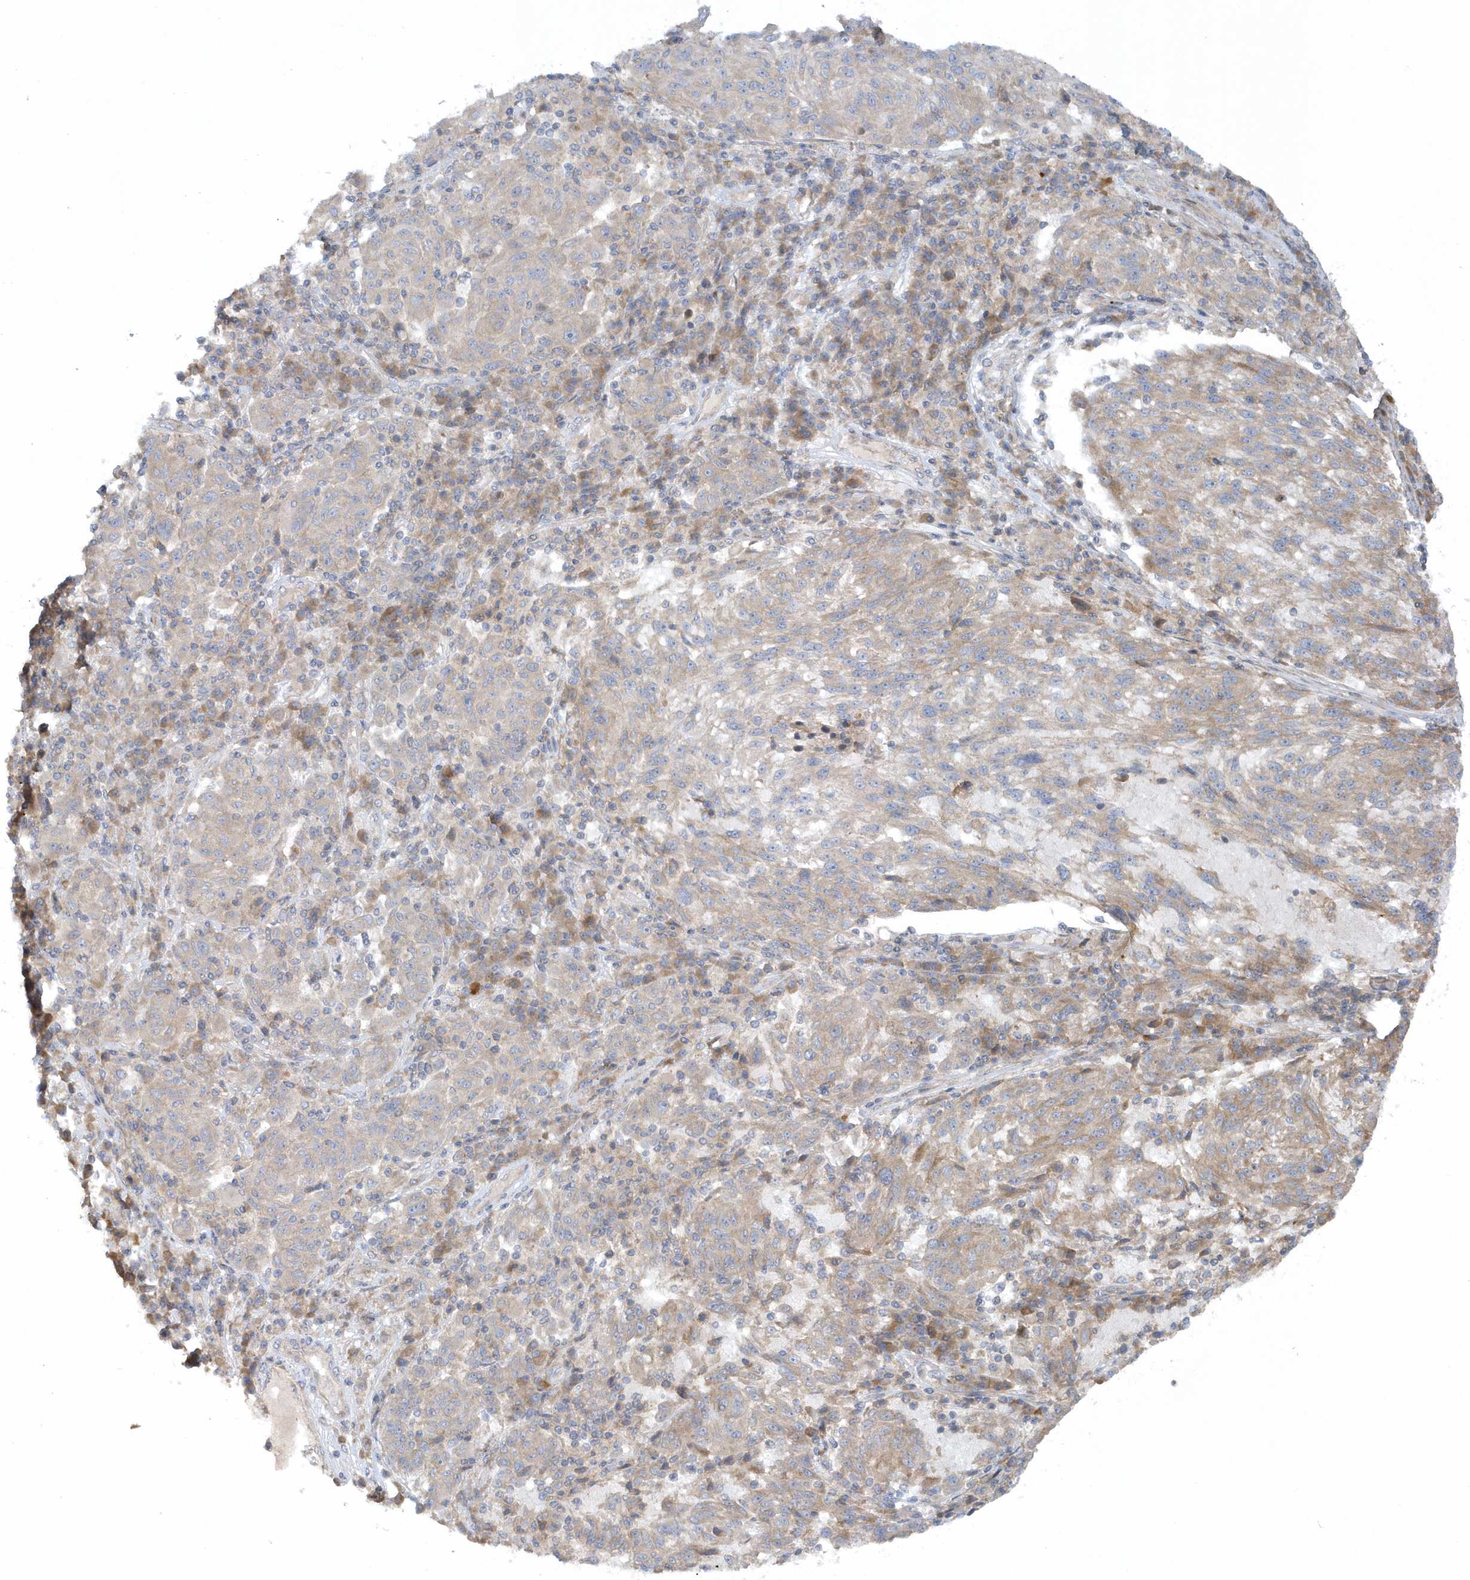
{"staining": {"intensity": "weak", "quantity": "<25%", "location": "cytoplasmic/membranous"}, "tissue": "melanoma", "cell_type": "Tumor cells", "image_type": "cancer", "snomed": [{"axis": "morphology", "description": "Malignant melanoma, NOS"}, {"axis": "topography", "description": "Skin"}], "caption": "There is no significant staining in tumor cells of malignant melanoma.", "gene": "CNOT10", "patient": {"sex": "male", "age": 53}}